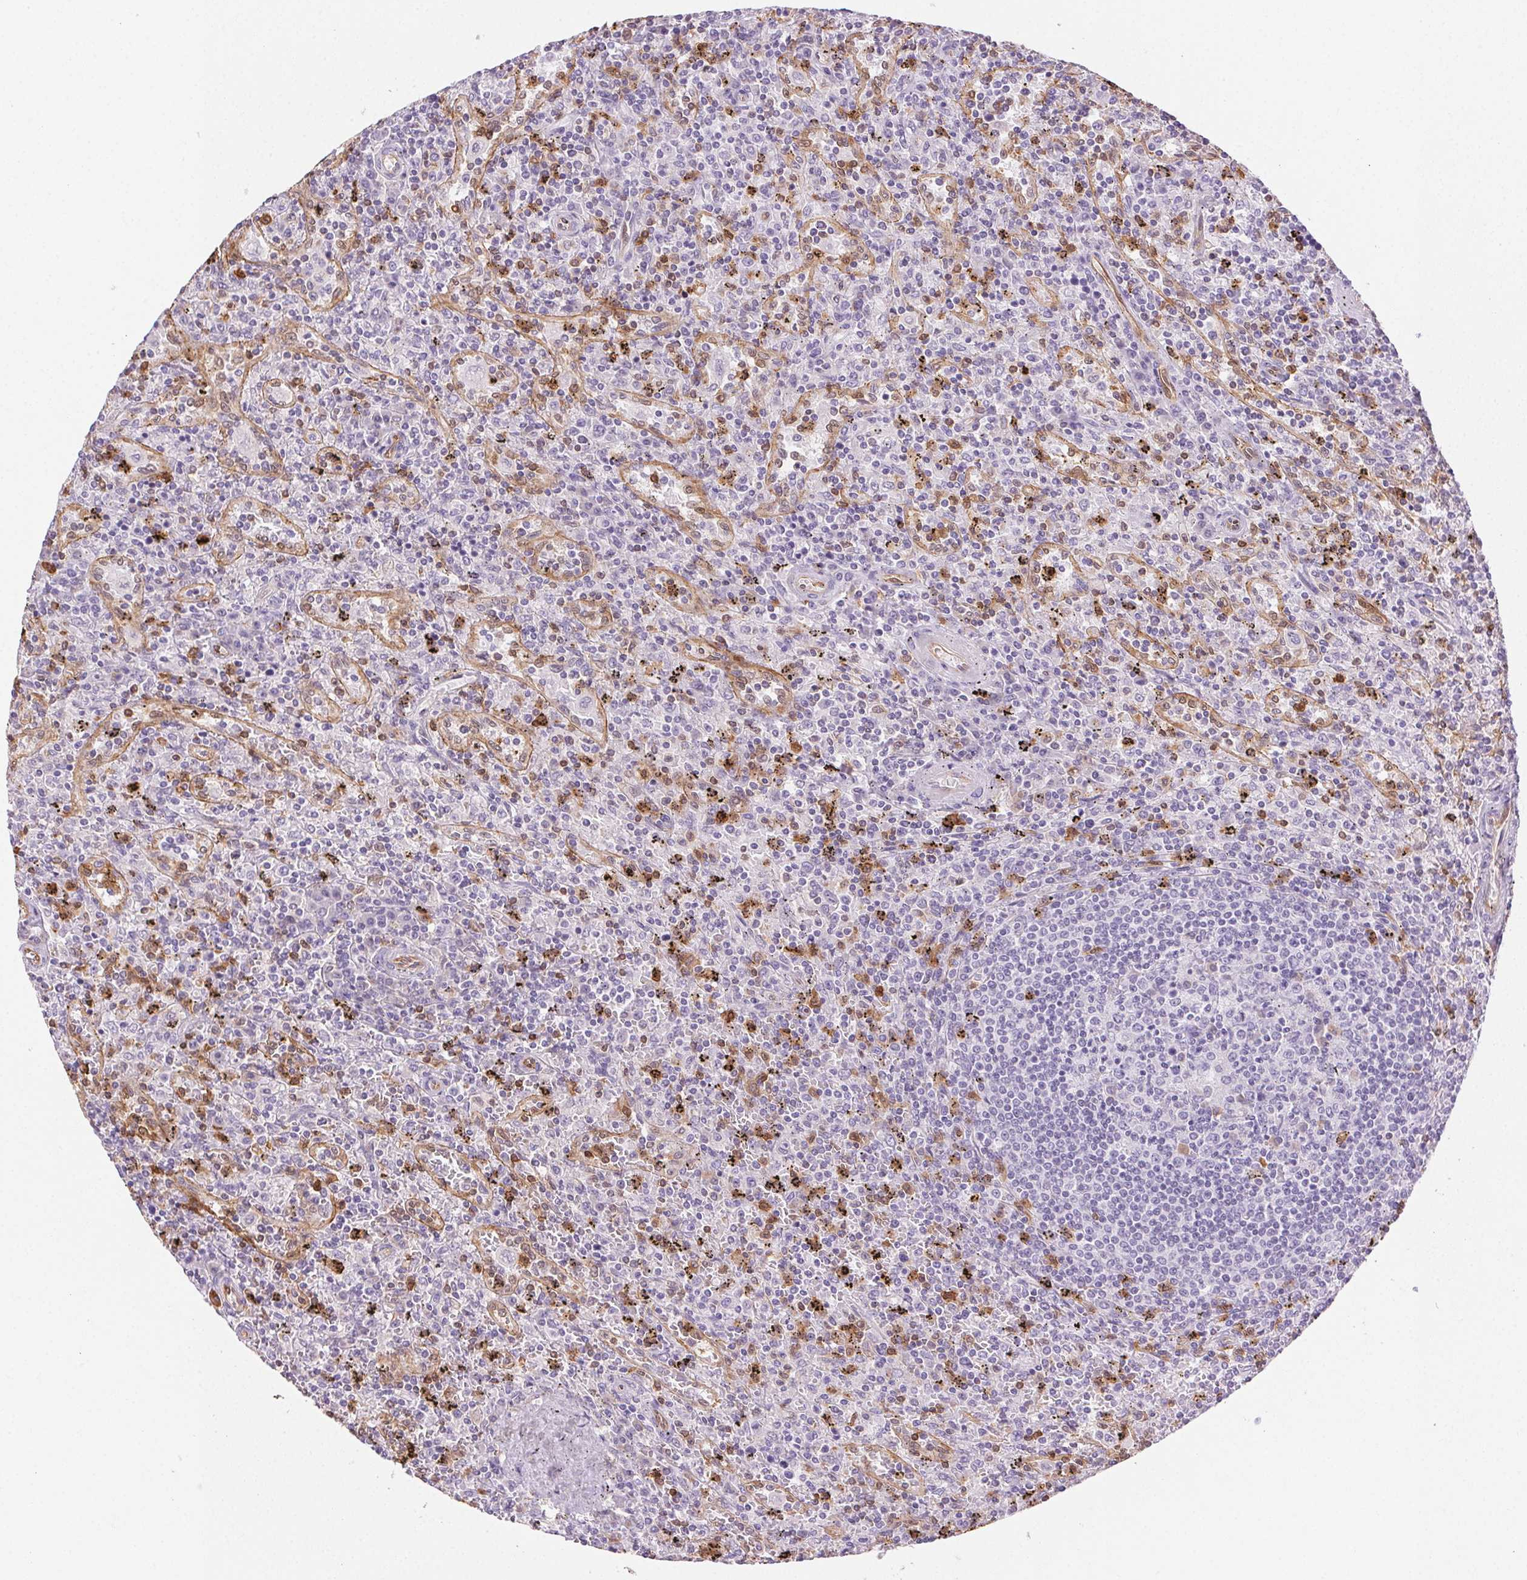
{"staining": {"intensity": "negative", "quantity": "none", "location": "none"}, "tissue": "lymphoma", "cell_type": "Tumor cells", "image_type": "cancer", "snomed": [{"axis": "morphology", "description": "Malignant lymphoma, non-Hodgkin's type, Low grade"}, {"axis": "topography", "description": "Spleen"}], "caption": "Immunohistochemistry histopathology image of human low-grade malignant lymphoma, non-Hodgkin's type stained for a protein (brown), which exhibits no expression in tumor cells.", "gene": "TMEM45A", "patient": {"sex": "male", "age": 62}}